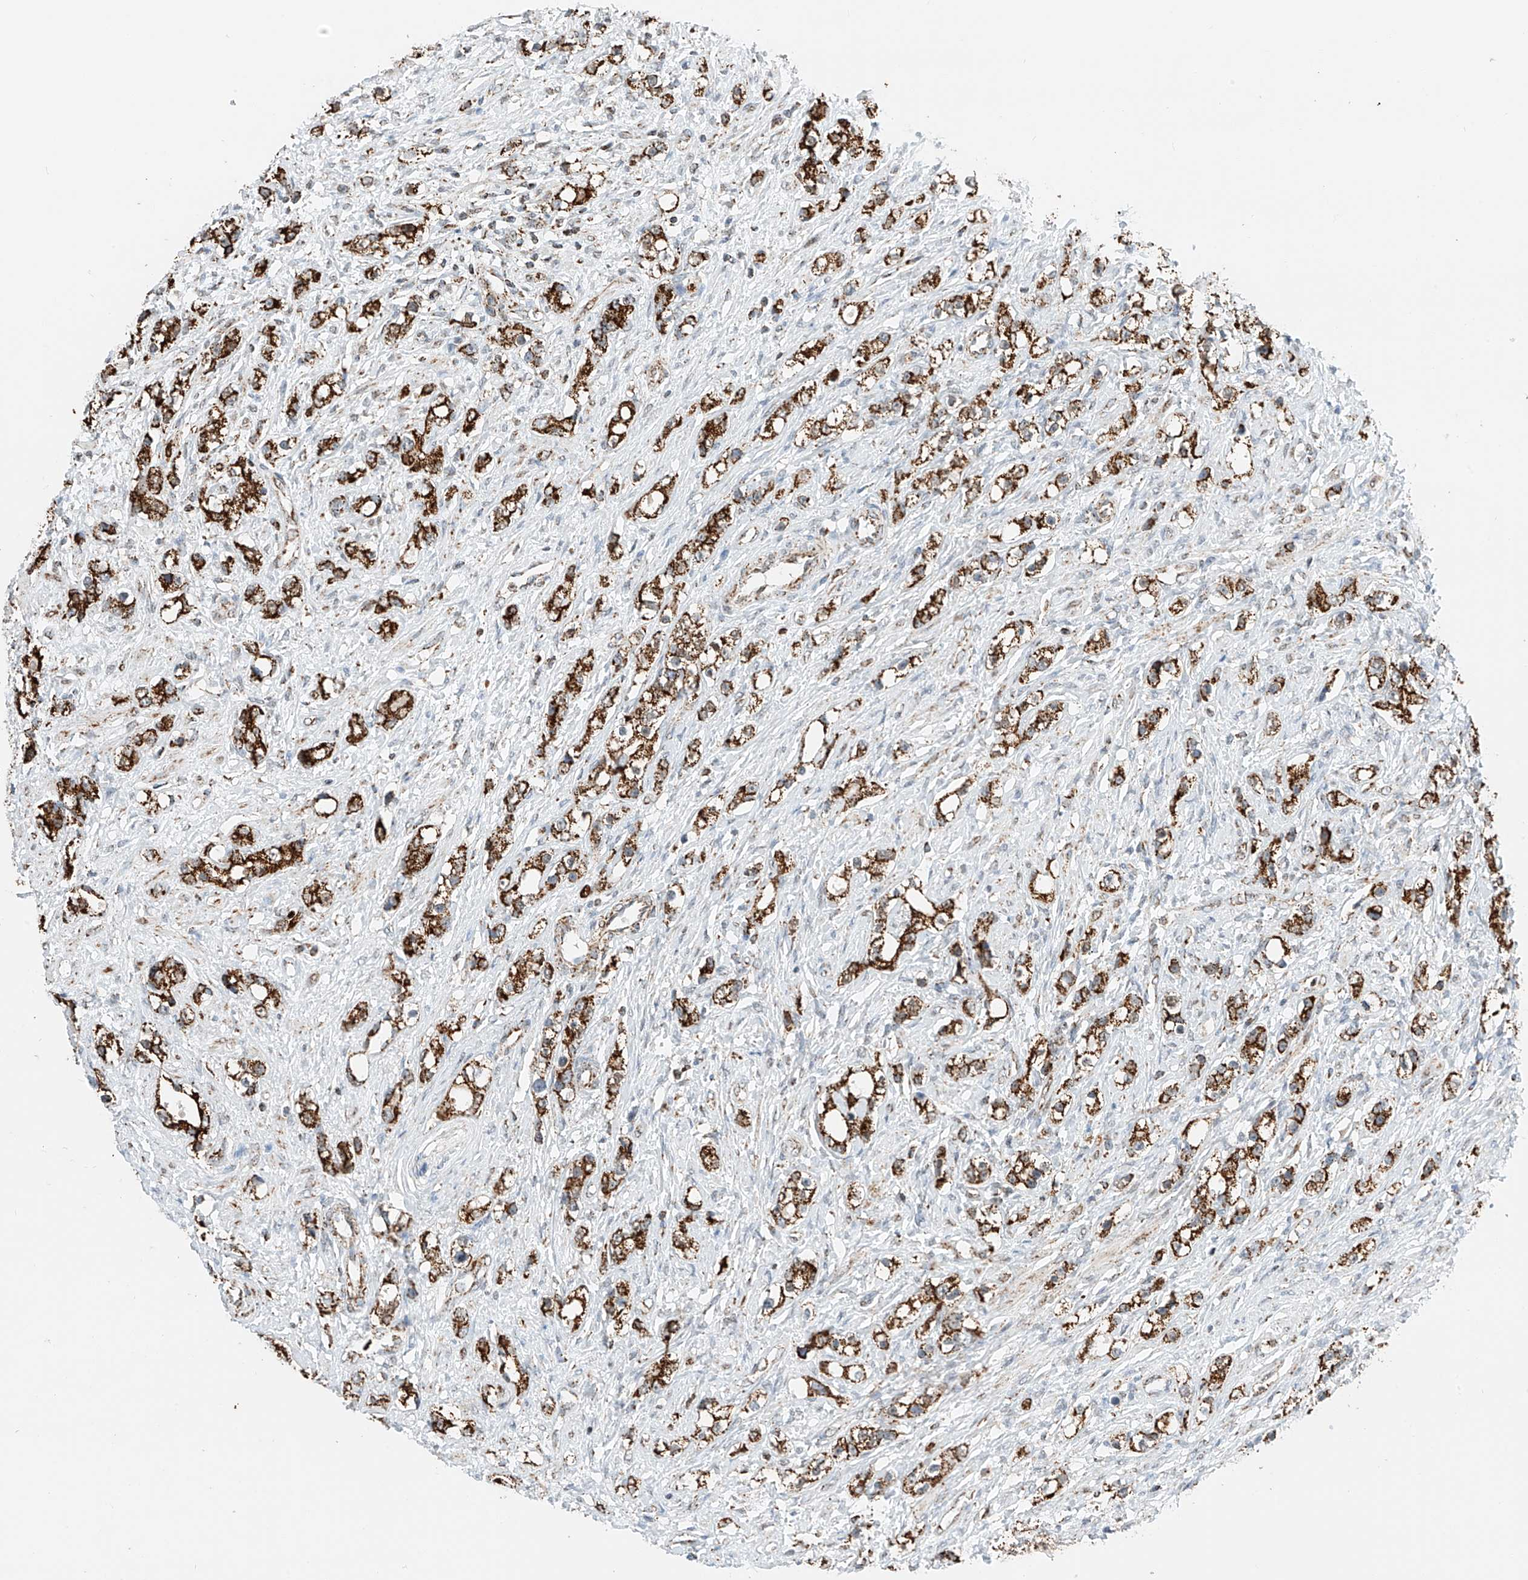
{"staining": {"intensity": "strong", "quantity": ">75%", "location": "cytoplasmic/membranous"}, "tissue": "prostate cancer", "cell_type": "Tumor cells", "image_type": "cancer", "snomed": [{"axis": "morphology", "description": "Adenocarcinoma, High grade"}, {"axis": "topography", "description": "Prostate"}], "caption": "The image demonstrates staining of prostate cancer, revealing strong cytoplasmic/membranous protein positivity (brown color) within tumor cells.", "gene": "PPA2", "patient": {"sex": "male", "age": 63}}